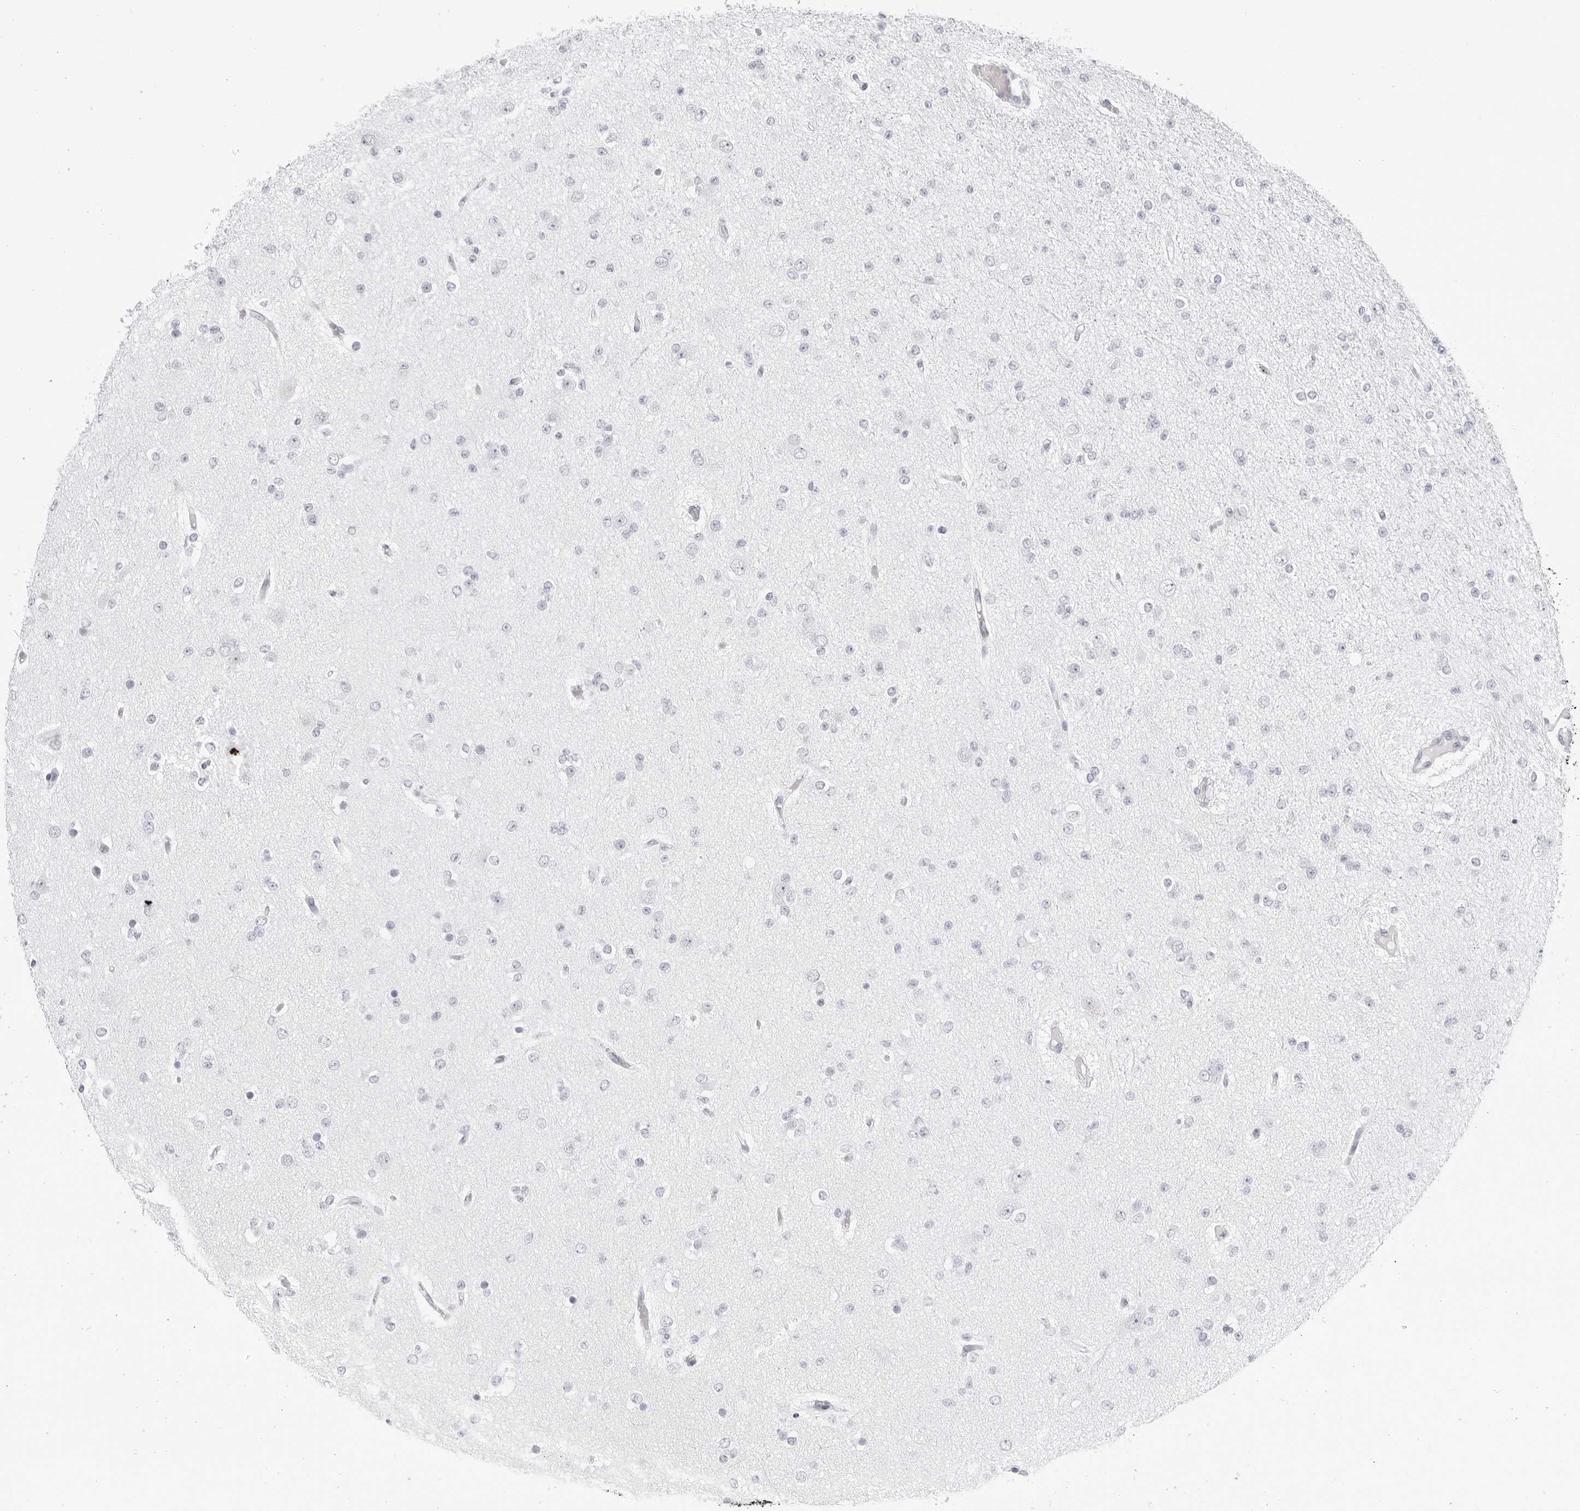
{"staining": {"intensity": "negative", "quantity": "none", "location": "none"}, "tissue": "glioma", "cell_type": "Tumor cells", "image_type": "cancer", "snomed": [{"axis": "morphology", "description": "Glioma, malignant, Low grade"}, {"axis": "topography", "description": "Brain"}], "caption": "Micrograph shows no significant protein staining in tumor cells of glioma.", "gene": "HMGCS2", "patient": {"sex": "female", "age": 22}}